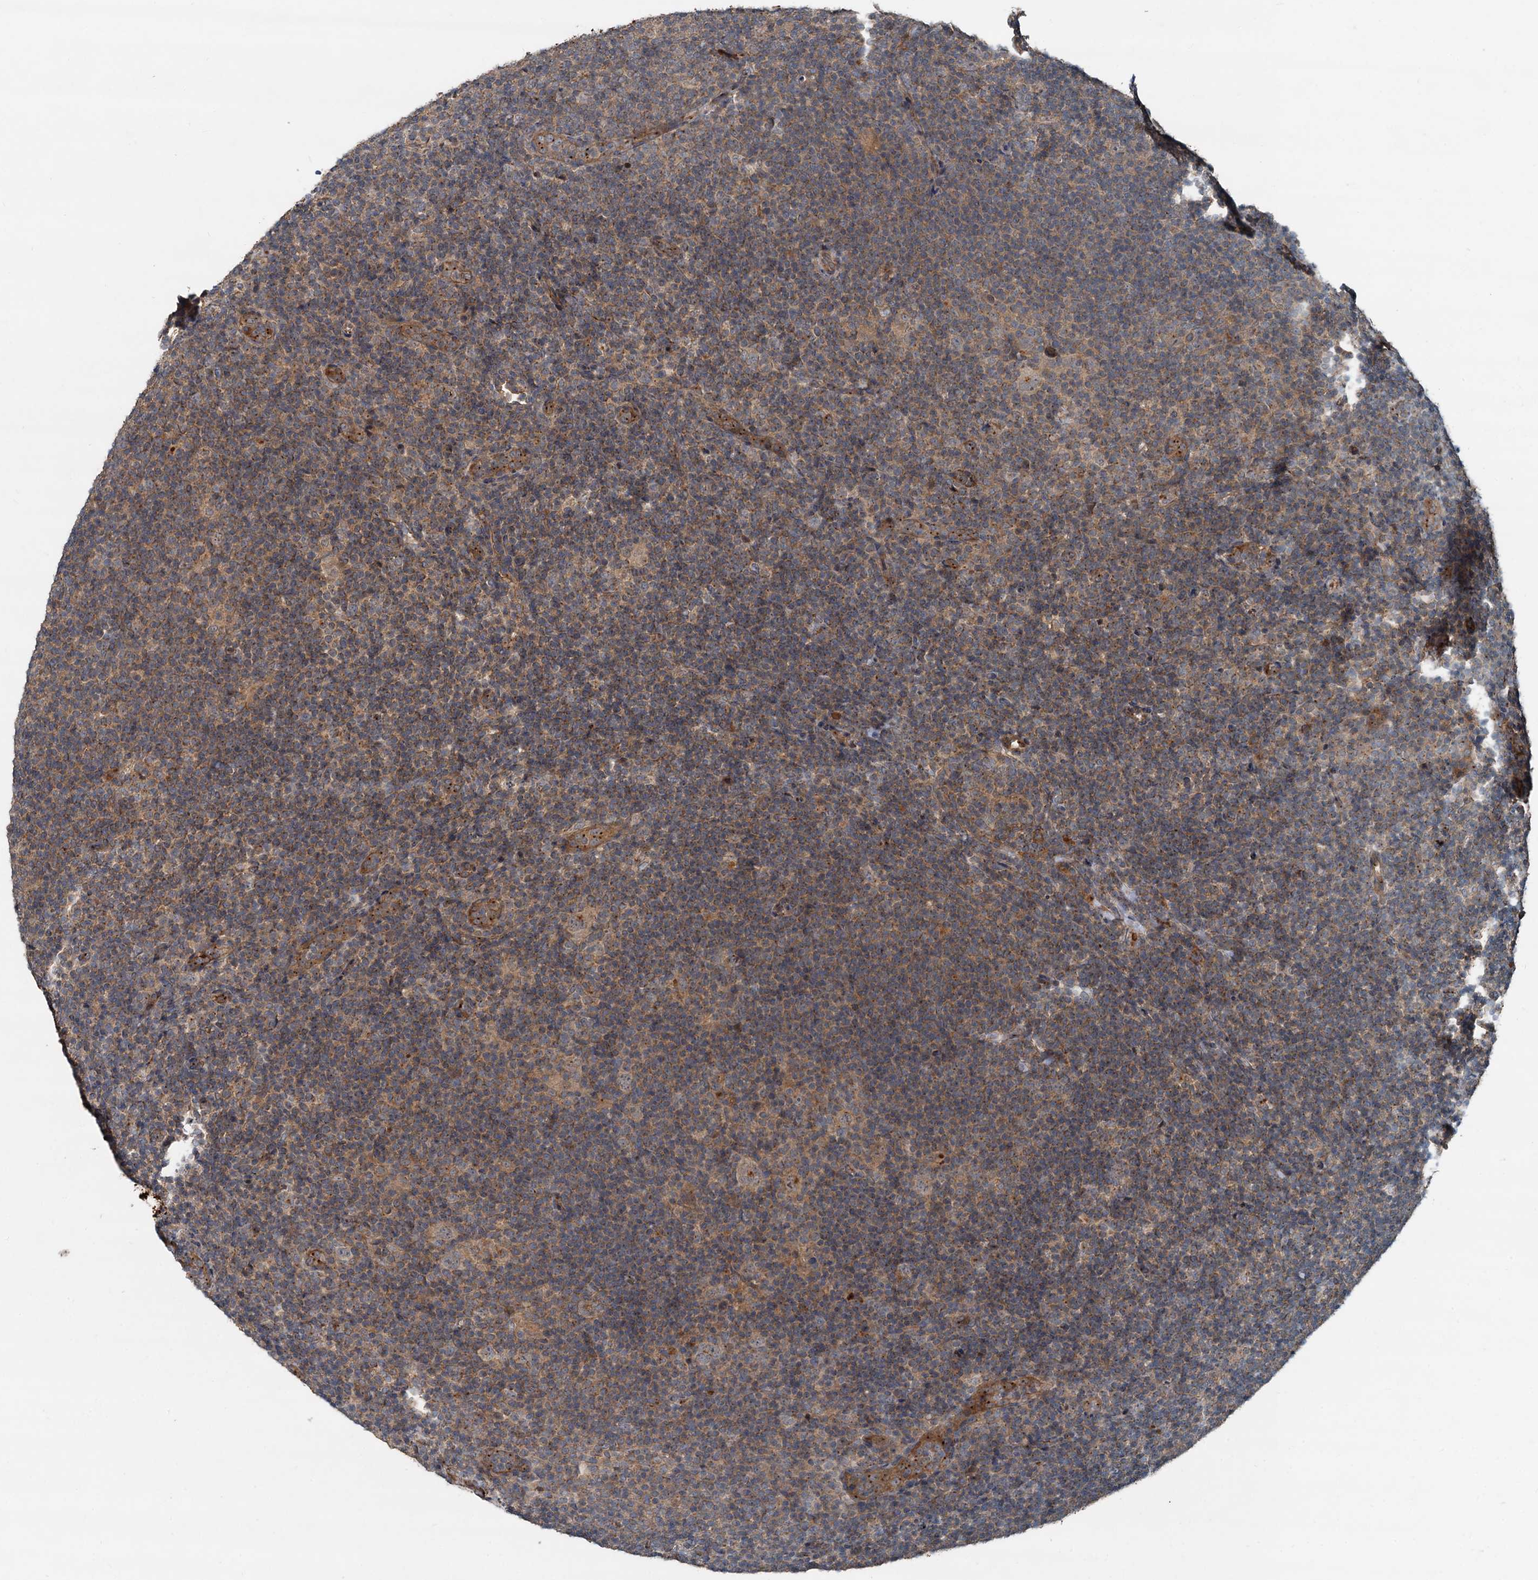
{"staining": {"intensity": "weak", "quantity": "25%-75%", "location": "cytoplasmic/membranous"}, "tissue": "lymphoma", "cell_type": "Tumor cells", "image_type": "cancer", "snomed": [{"axis": "morphology", "description": "Hodgkin's disease, NOS"}, {"axis": "topography", "description": "Lymph node"}], "caption": "Lymphoma tissue reveals weak cytoplasmic/membranous positivity in approximately 25%-75% of tumor cells", "gene": "CEP68", "patient": {"sex": "female", "age": 57}}